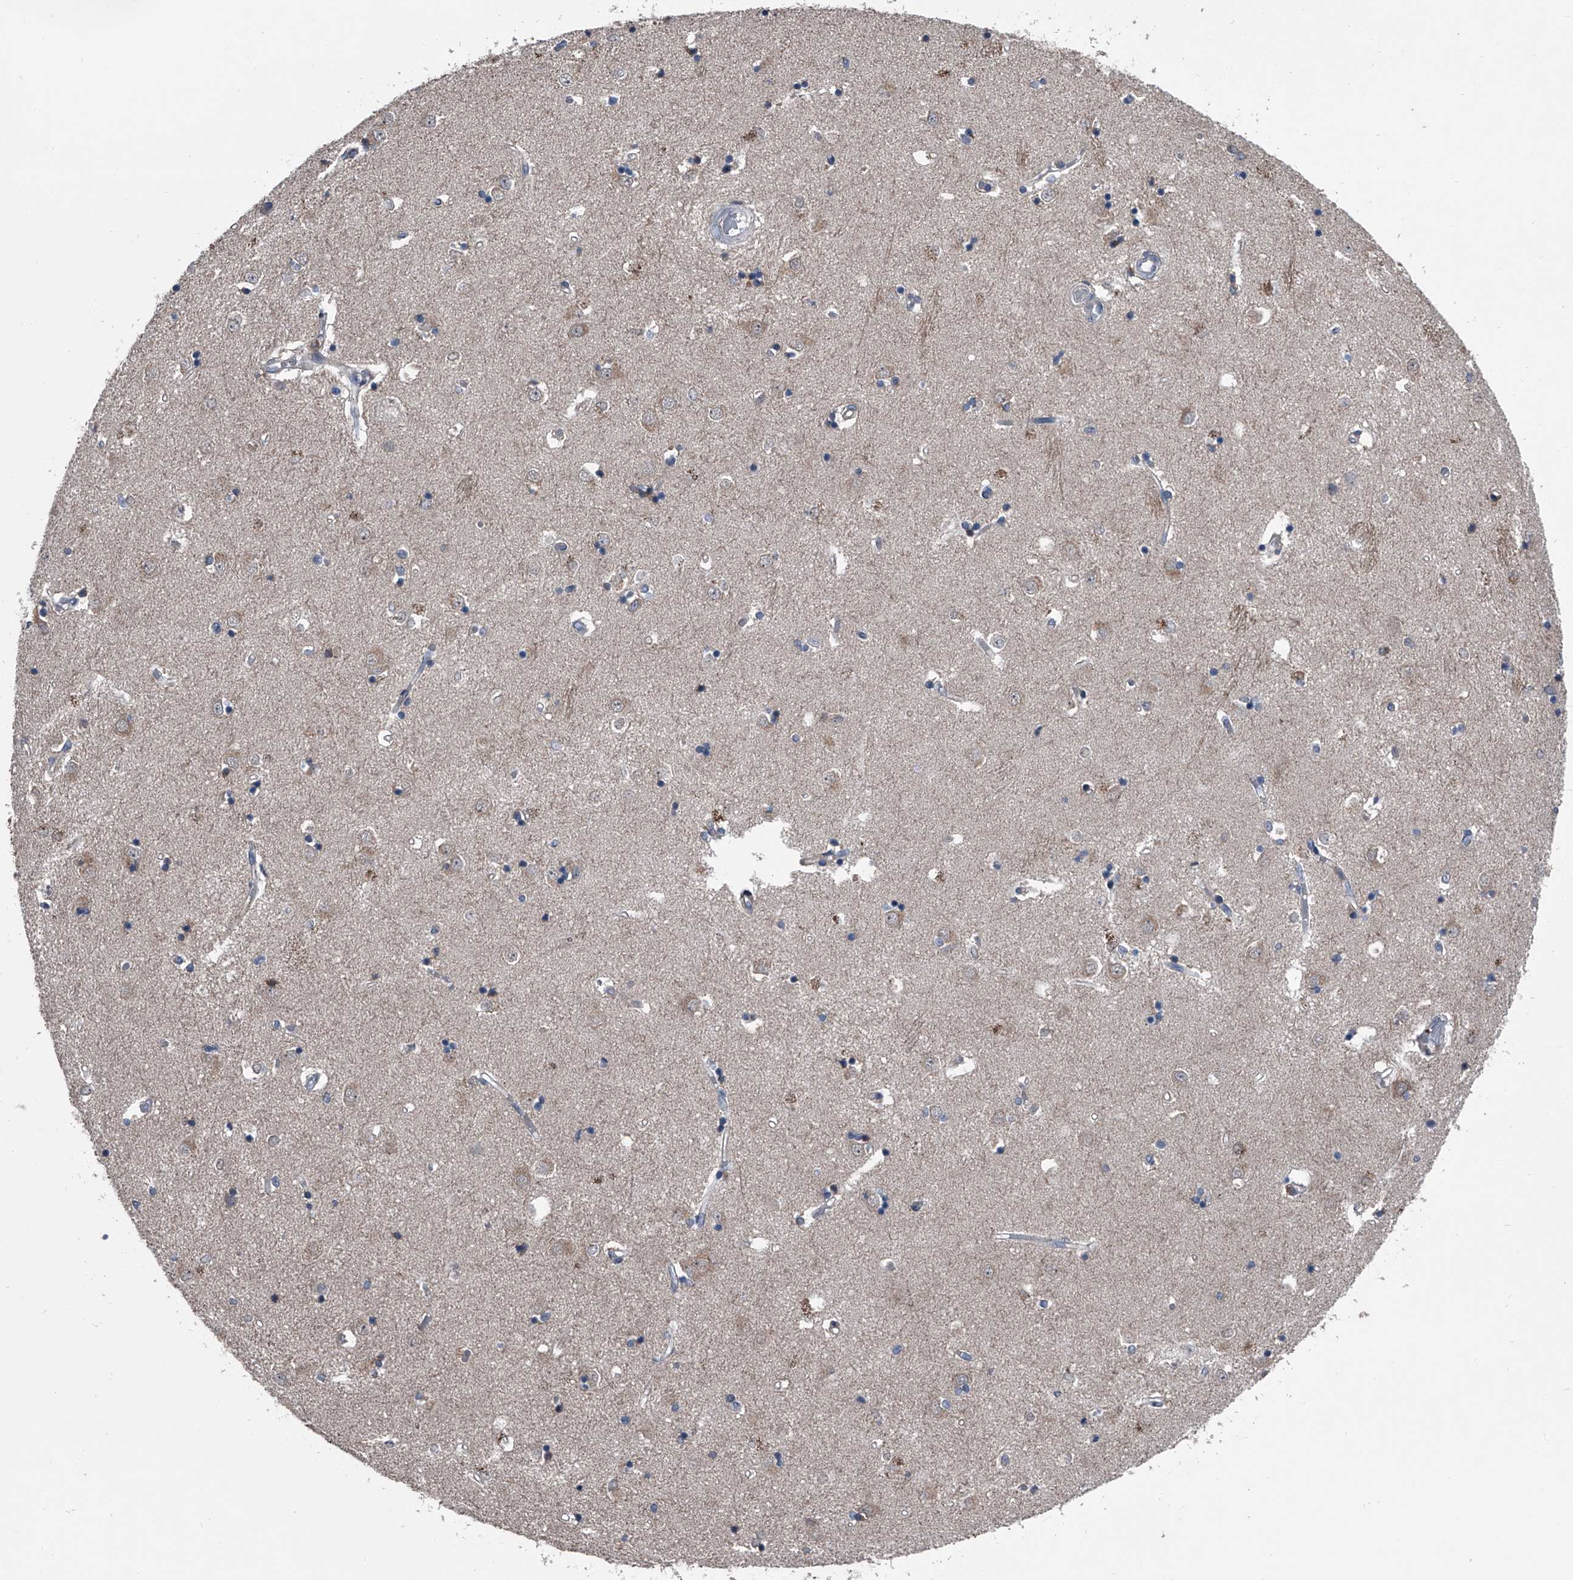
{"staining": {"intensity": "negative", "quantity": "none", "location": "none"}, "tissue": "caudate", "cell_type": "Glial cells", "image_type": "normal", "snomed": [{"axis": "morphology", "description": "Normal tissue, NOS"}, {"axis": "topography", "description": "Lateral ventricle wall"}], "caption": "Immunohistochemistry image of normal caudate: human caudate stained with DAB demonstrates no significant protein staining in glial cells. Nuclei are stained in blue.", "gene": "PIP5K1A", "patient": {"sex": "male", "age": 45}}